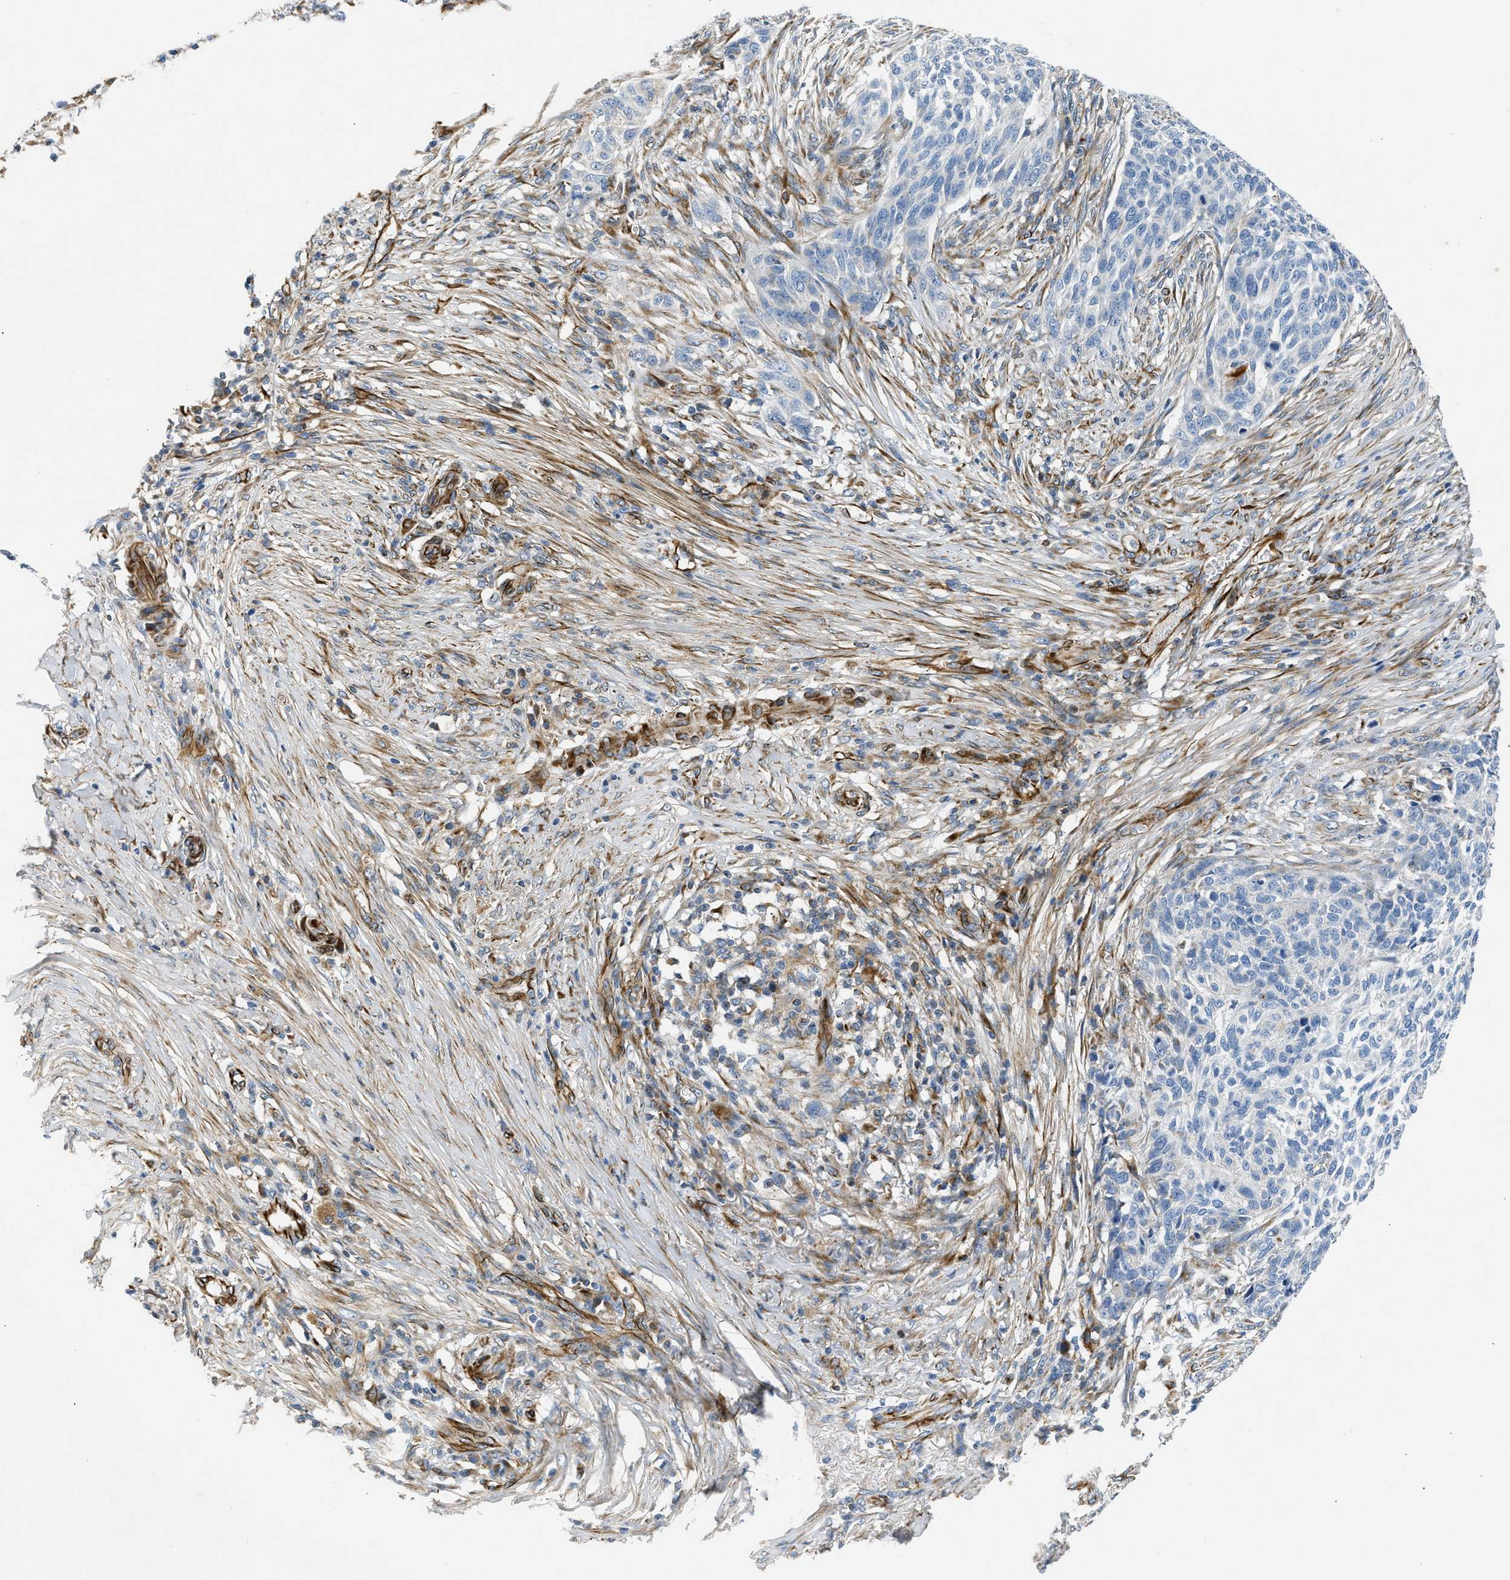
{"staining": {"intensity": "negative", "quantity": "none", "location": "none"}, "tissue": "skin cancer", "cell_type": "Tumor cells", "image_type": "cancer", "snomed": [{"axis": "morphology", "description": "Basal cell carcinoma"}, {"axis": "topography", "description": "Skin"}], "caption": "This is an immunohistochemistry micrograph of skin cancer. There is no staining in tumor cells.", "gene": "ULK4", "patient": {"sex": "male", "age": 85}}